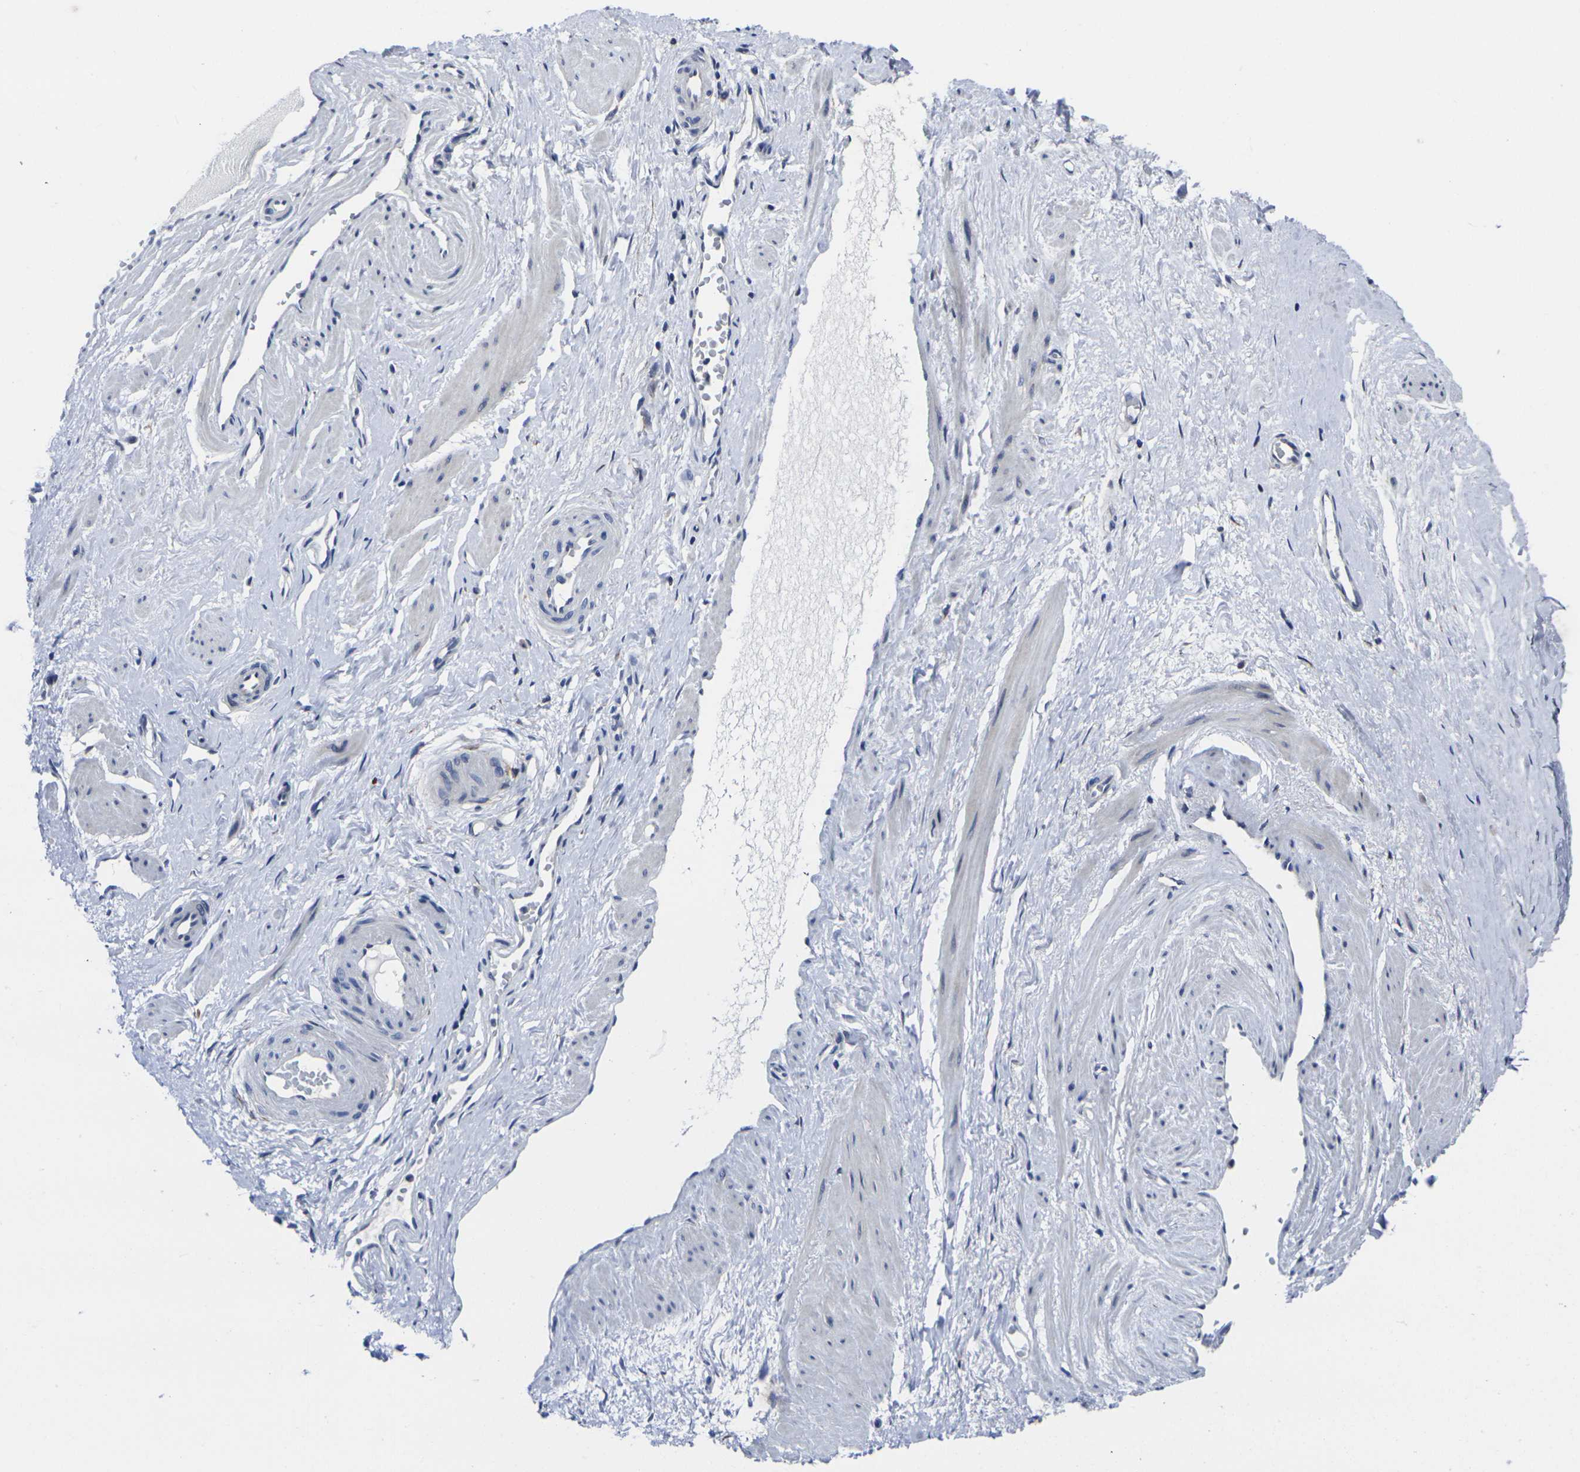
{"staining": {"intensity": "negative", "quantity": "none", "location": "none"}, "tissue": "adipose tissue", "cell_type": "Adipocytes", "image_type": "normal", "snomed": [{"axis": "morphology", "description": "Normal tissue, NOS"}, {"axis": "topography", "description": "Soft tissue"}, {"axis": "topography", "description": "Vascular tissue"}], "caption": "Immunohistochemistry (IHC) of benign human adipose tissue reveals no positivity in adipocytes. (DAB (3,3'-diaminobenzidine) immunohistochemistry (IHC) visualized using brightfield microscopy, high magnification).", "gene": "CYP2C8", "patient": {"sex": "female", "age": 35}}